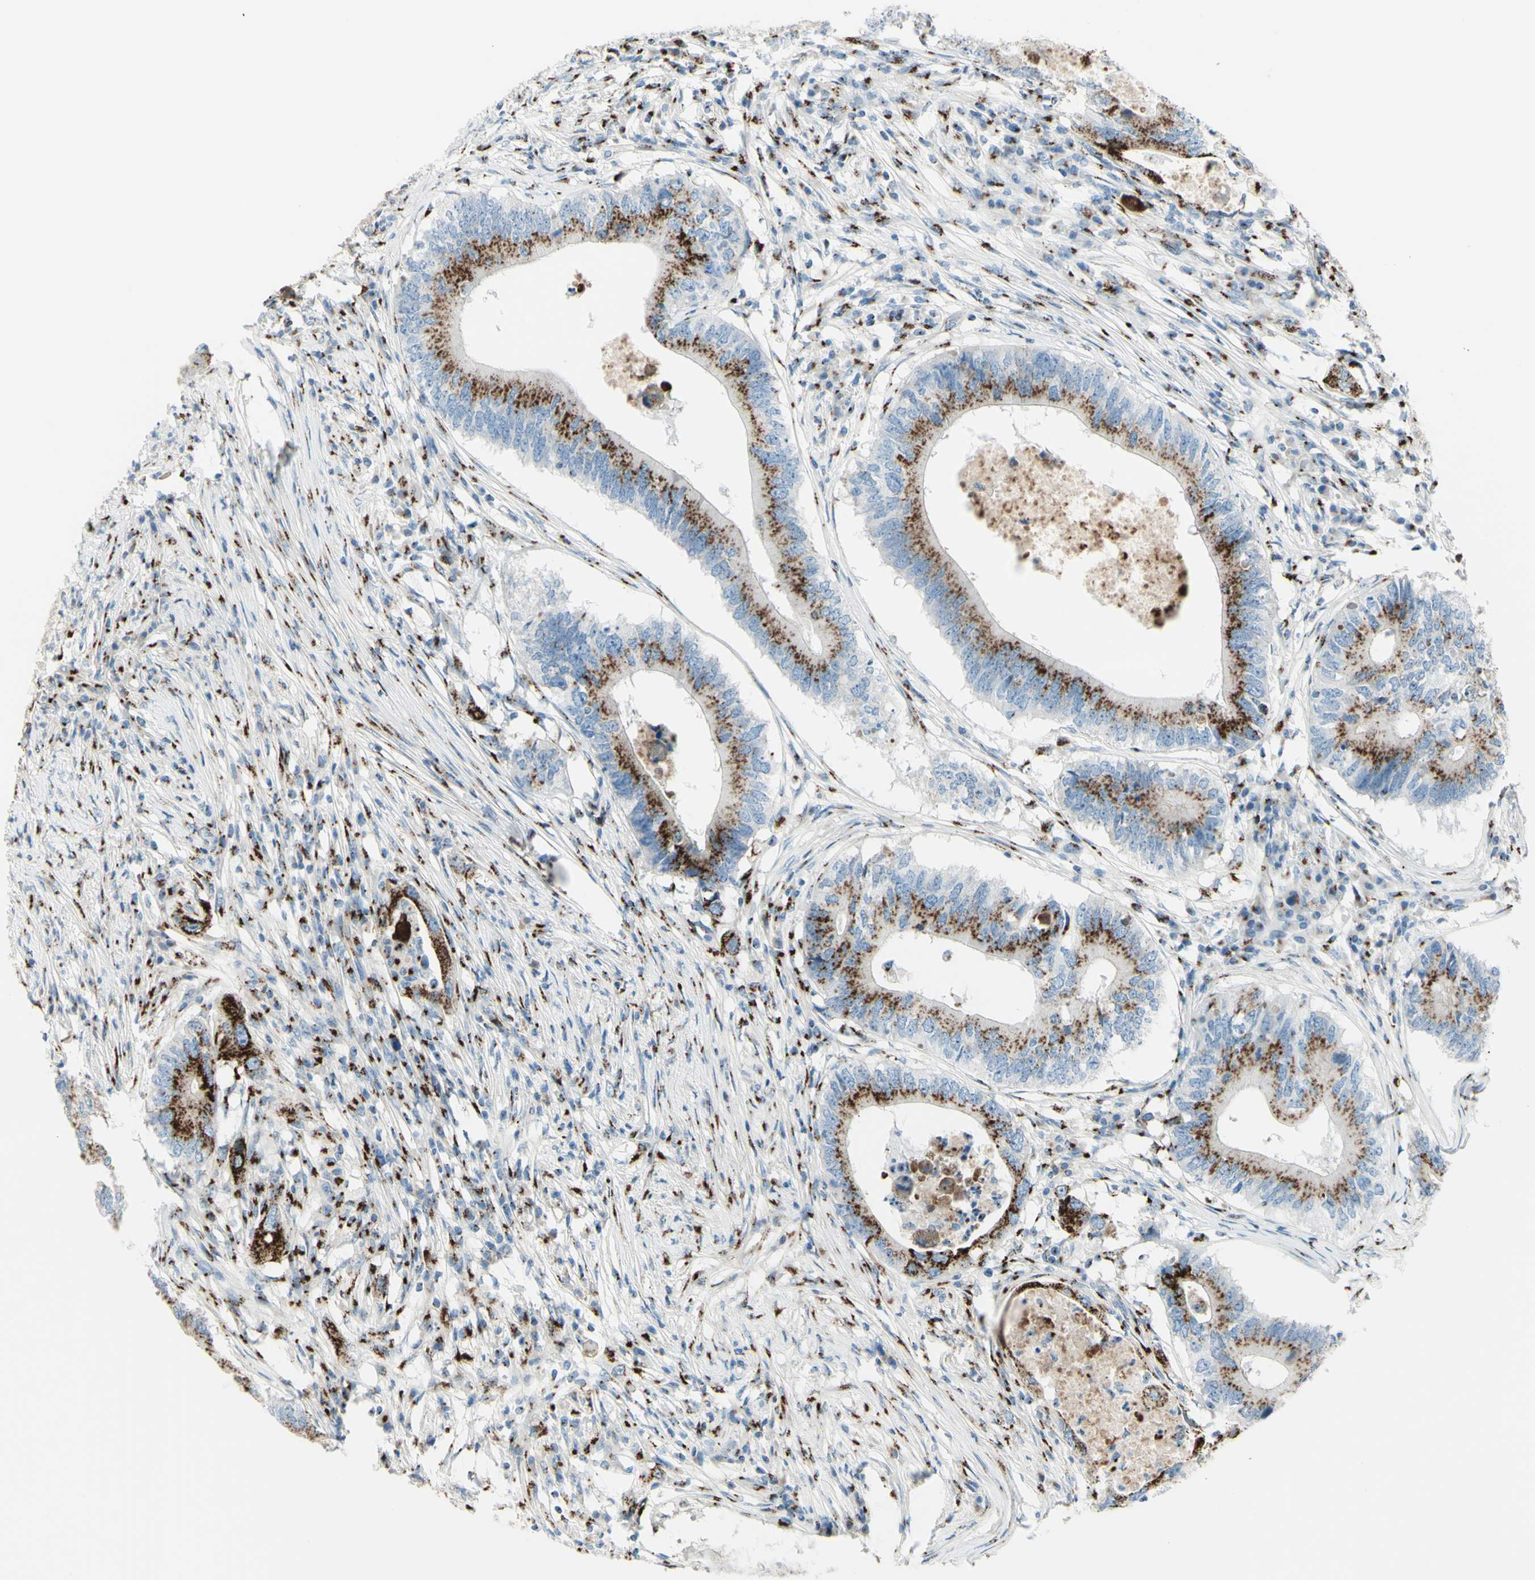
{"staining": {"intensity": "strong", "quantity": ">75%", "location": "cytoplasmic/membranous"}, "tissue": "colorectal cancer", "cell_type": "Tumor cells", "image_type": "cancer", "snomed": [{"axis": "morphology", "description": "Adenocarcinoma, NOS"}, {"axis": "topography", "description": "Colon"}], "caption": "Immunohistochemical staining of colorectal cancer (adenocarcinoma) reveals high levels of strong cytoplasmic/membranous protein staining in approximately >75% of tumor cells. The protein of interest is stained brown, and the nuclei are stained in blue (DAB IHC with brightfield microscopy, high magnification).", "gene": "B4GALT1", "patient": {"sex": "male", "age": 71}}